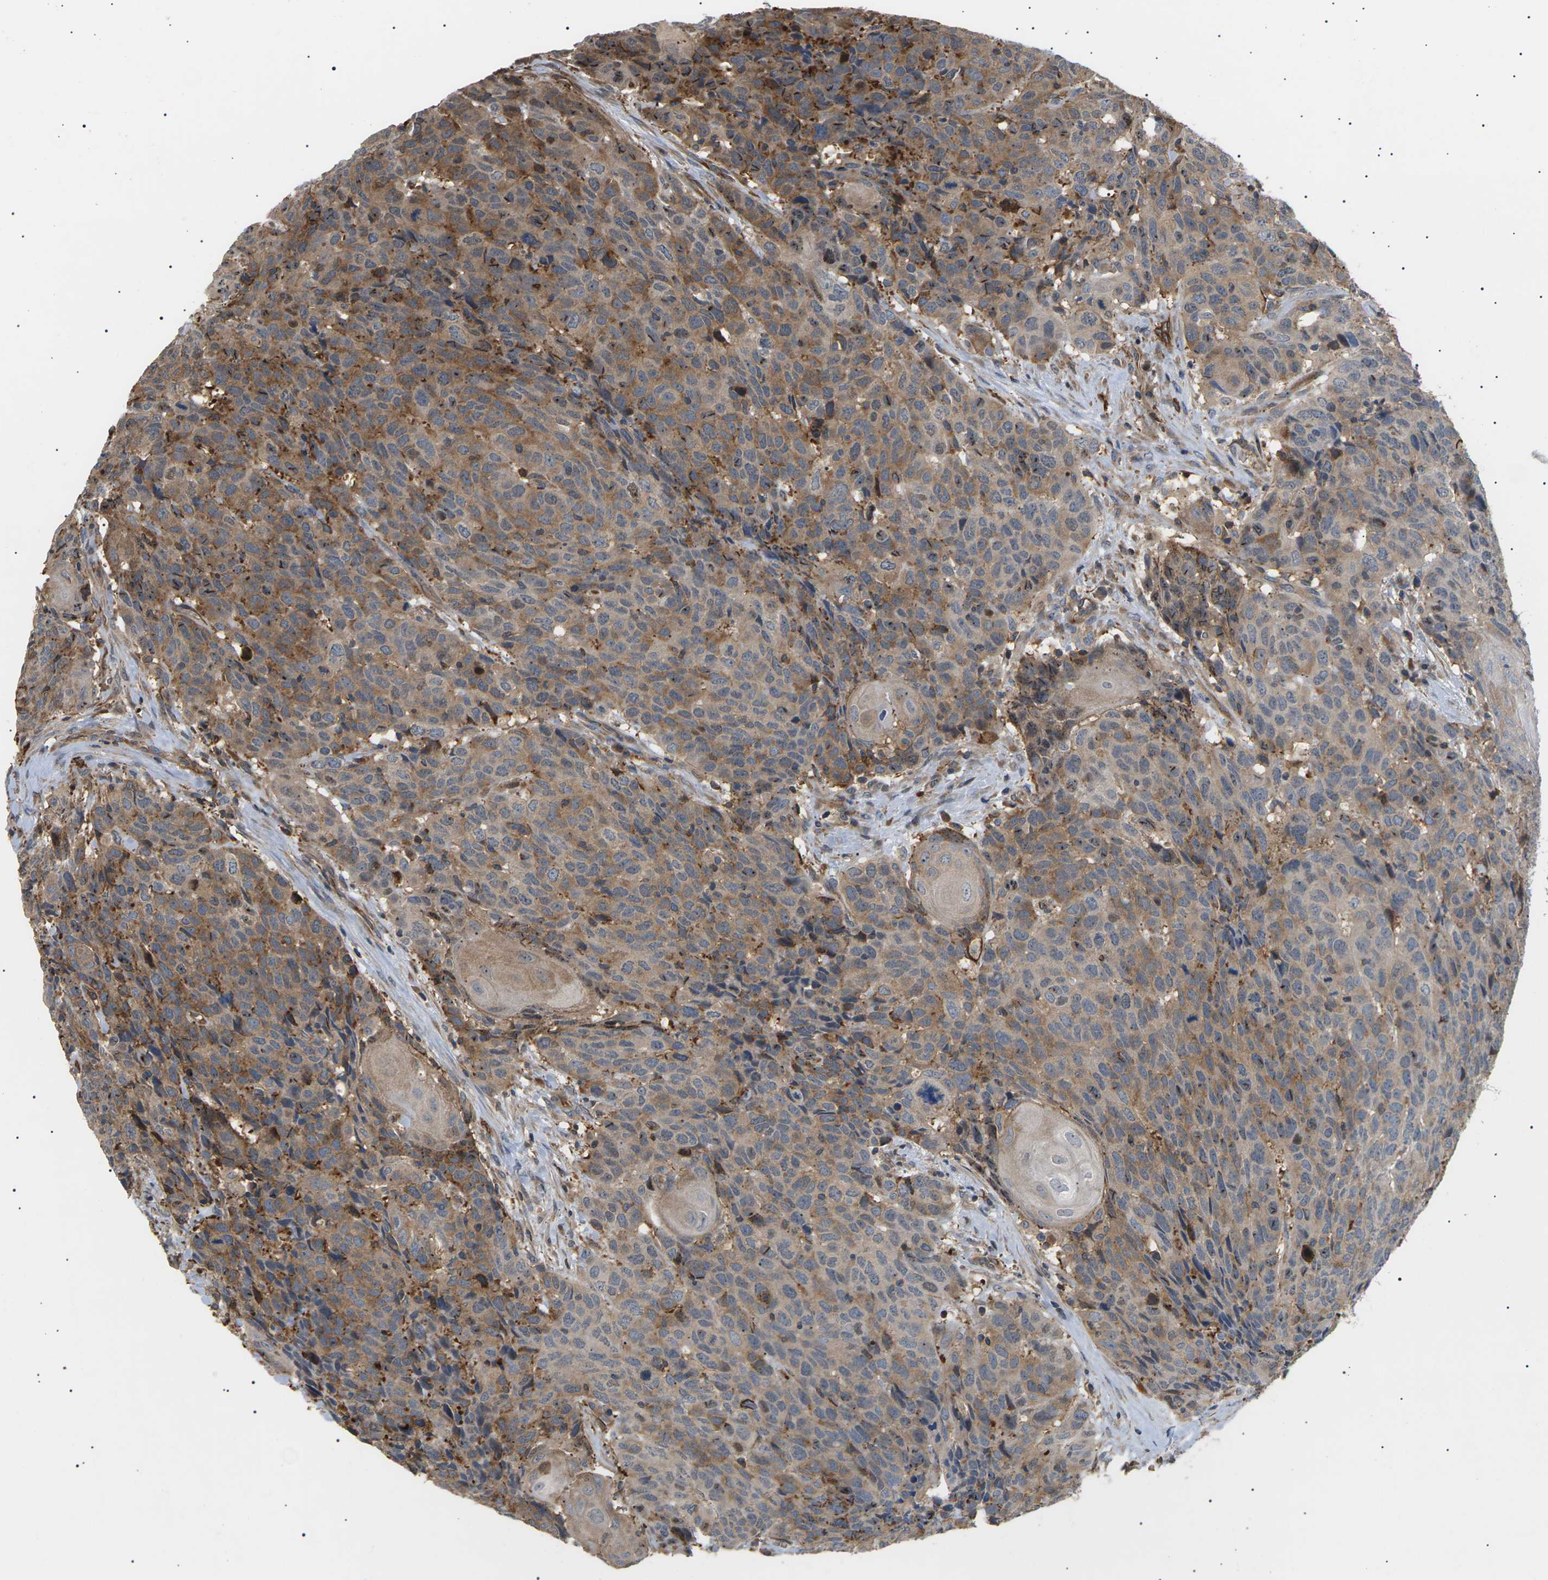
{"staining": {"intensity": "moderate", "quantity": ">75%", "location": "cytoplasmic/membranous,nuclear"}, "tissue": "head and neck cancer", "cell_type": "Tumor cells", "image_type": "cancer", "snomed": [{"axis": "morphology", "description": "Squamous cell carcinoma, NOS"}, {"axis": "topography", "description": "Head-Neck"}], "caption": "Human squamous cell carcinoma (head and neck) stained with a protein marker displays moderate staining in tumor cells.", "gene": "TMTC4", "patient": {"sex": "male", "age": 66}}